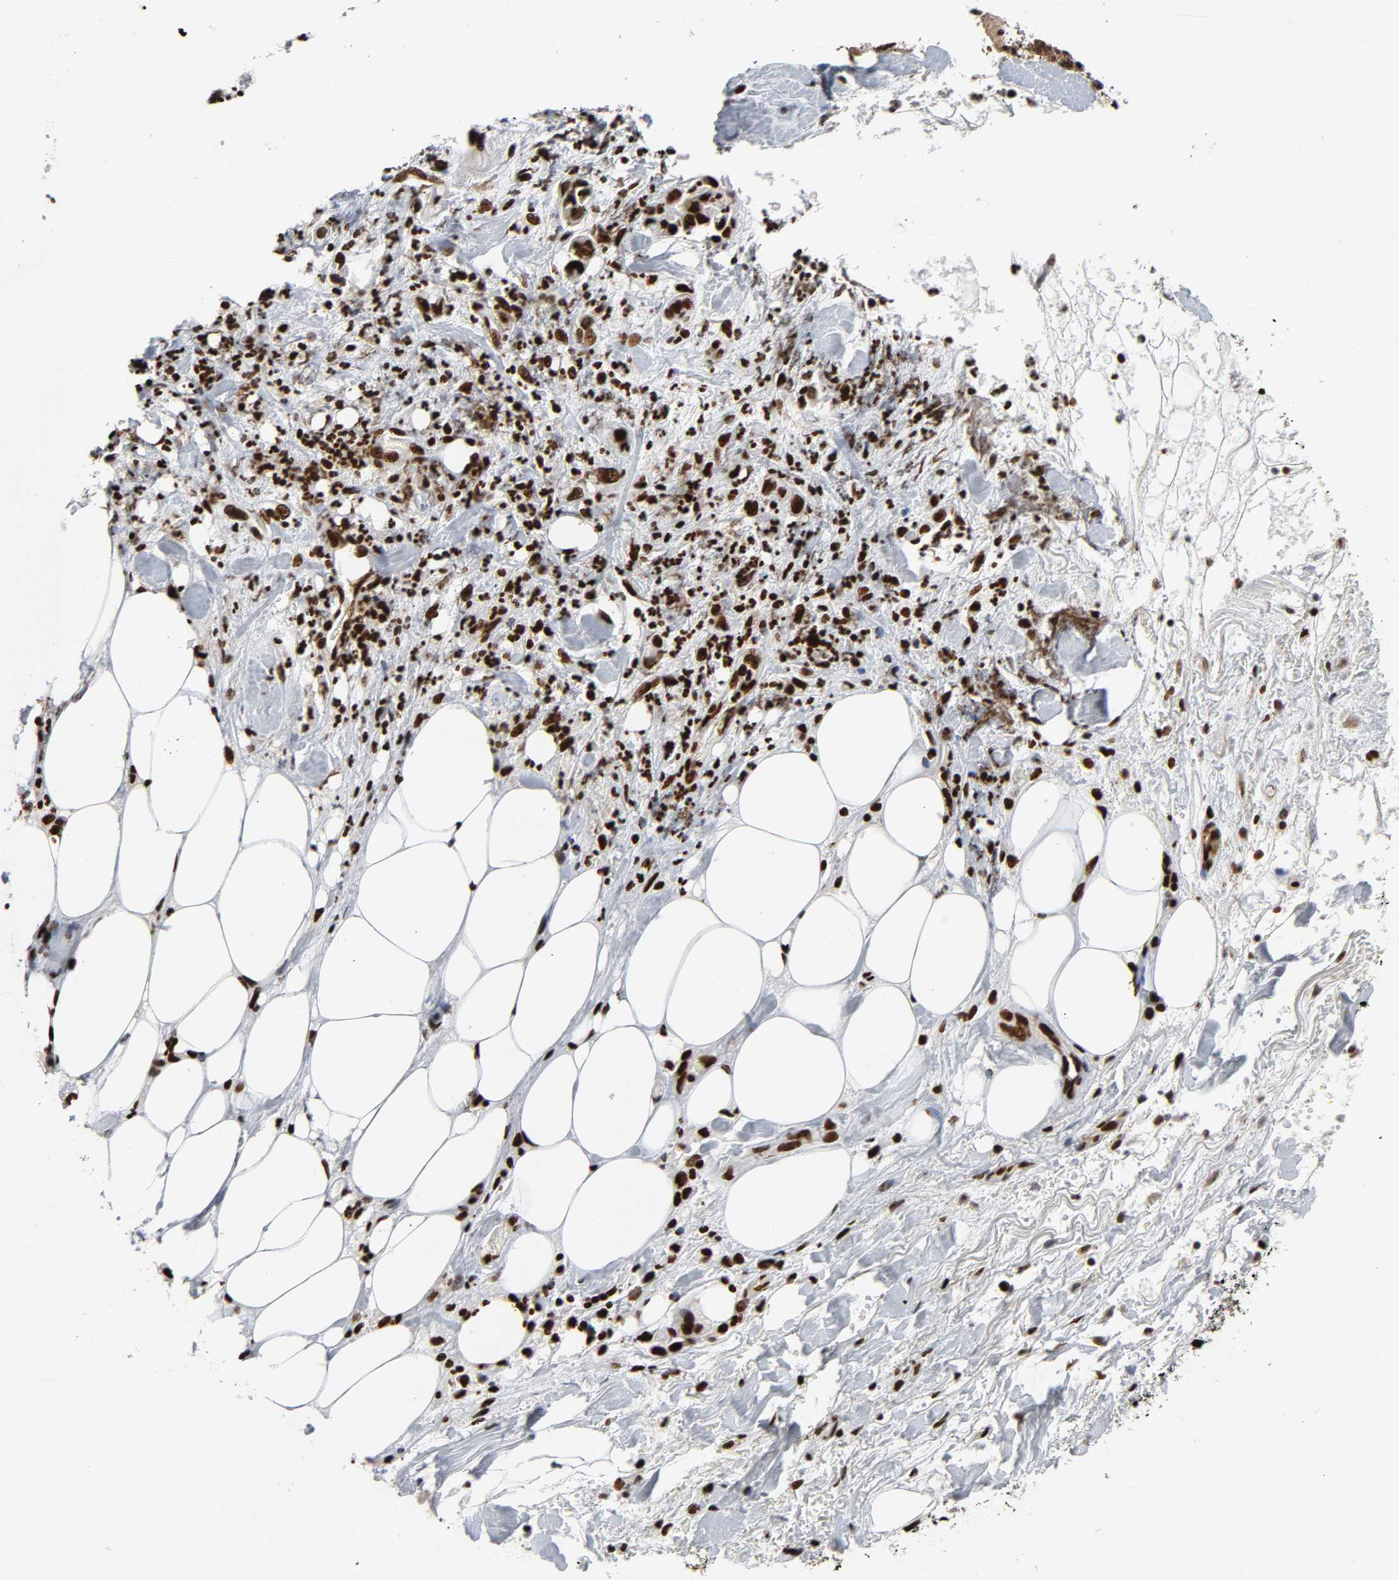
{"staining": {"intensity": "strong", "quantity": ">75%", "location": "nuclear"}, "tissue": "pancreatic cancer", "cell_type": "Tumor cells", "image_type": "cancer", "snomed": [{"axis": "morphology", "description": "Adenocarcinoma, NOS"}, {"axis": "topography", "description": "Pancreas"}], "caption": "Strong nuclear staining for a protein is appreciated in about >75% of tumor cells of pancreatic adenocarcinoma using immunohistochemistry (IHC).", "gene": "NFYB", "patient": {"sex": "male", "age": 70}}